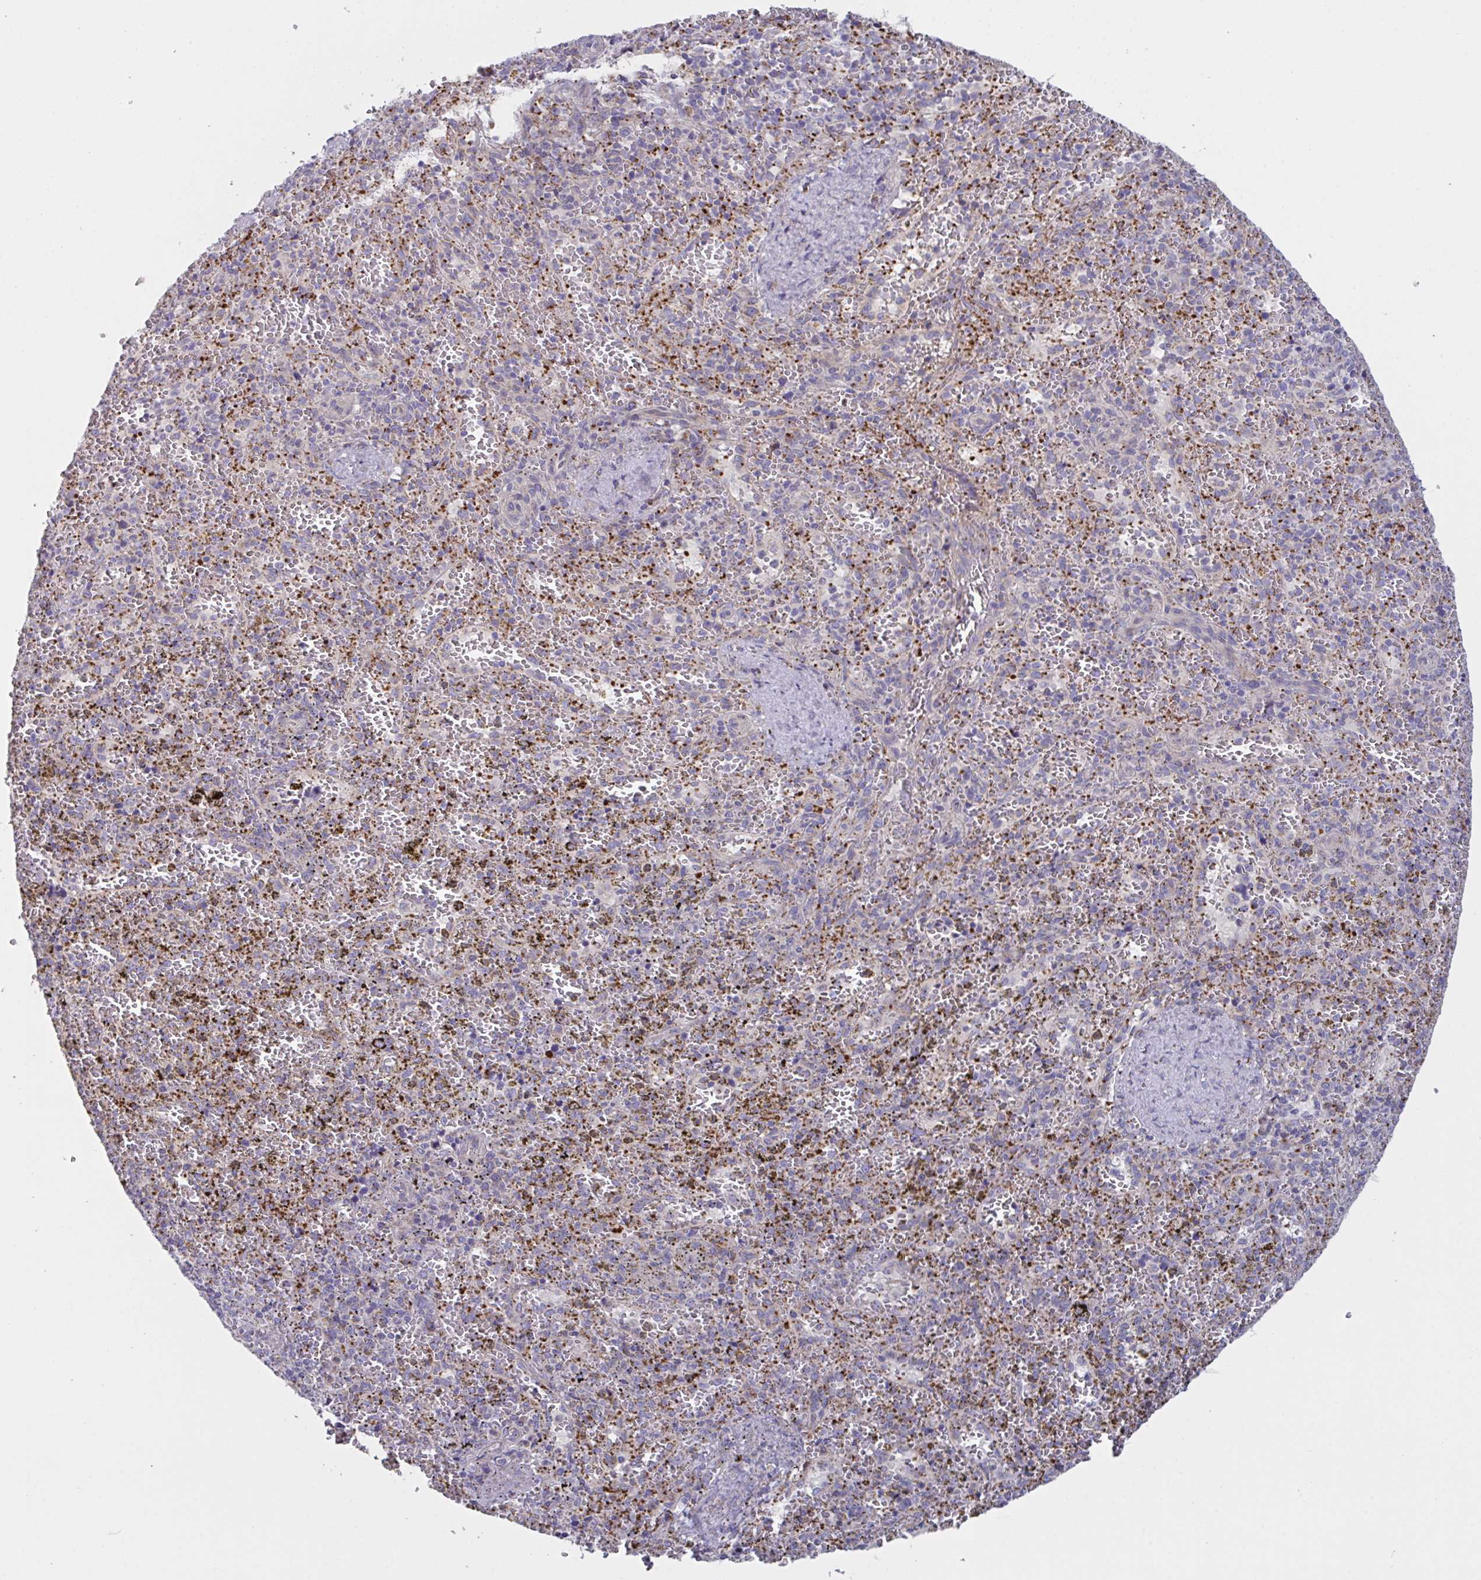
{"staining": {"intensity": "negative", "quantity": "none", "location": "none"}, "tissue": "spleen", "cell_type": "Cells in red pulp", "image_type": "normal", "snomed": [{"axis": "morphology", "description": "Normal tissue, NOS"}, {"axis": "topography", "description": "Spleen"}], "caption": "A micrograph of spleen stained for a protein shows no brown staining in cells in red pulp.", "gene": "MRPS2", "patient": {"sex": "female", "age": 50}}